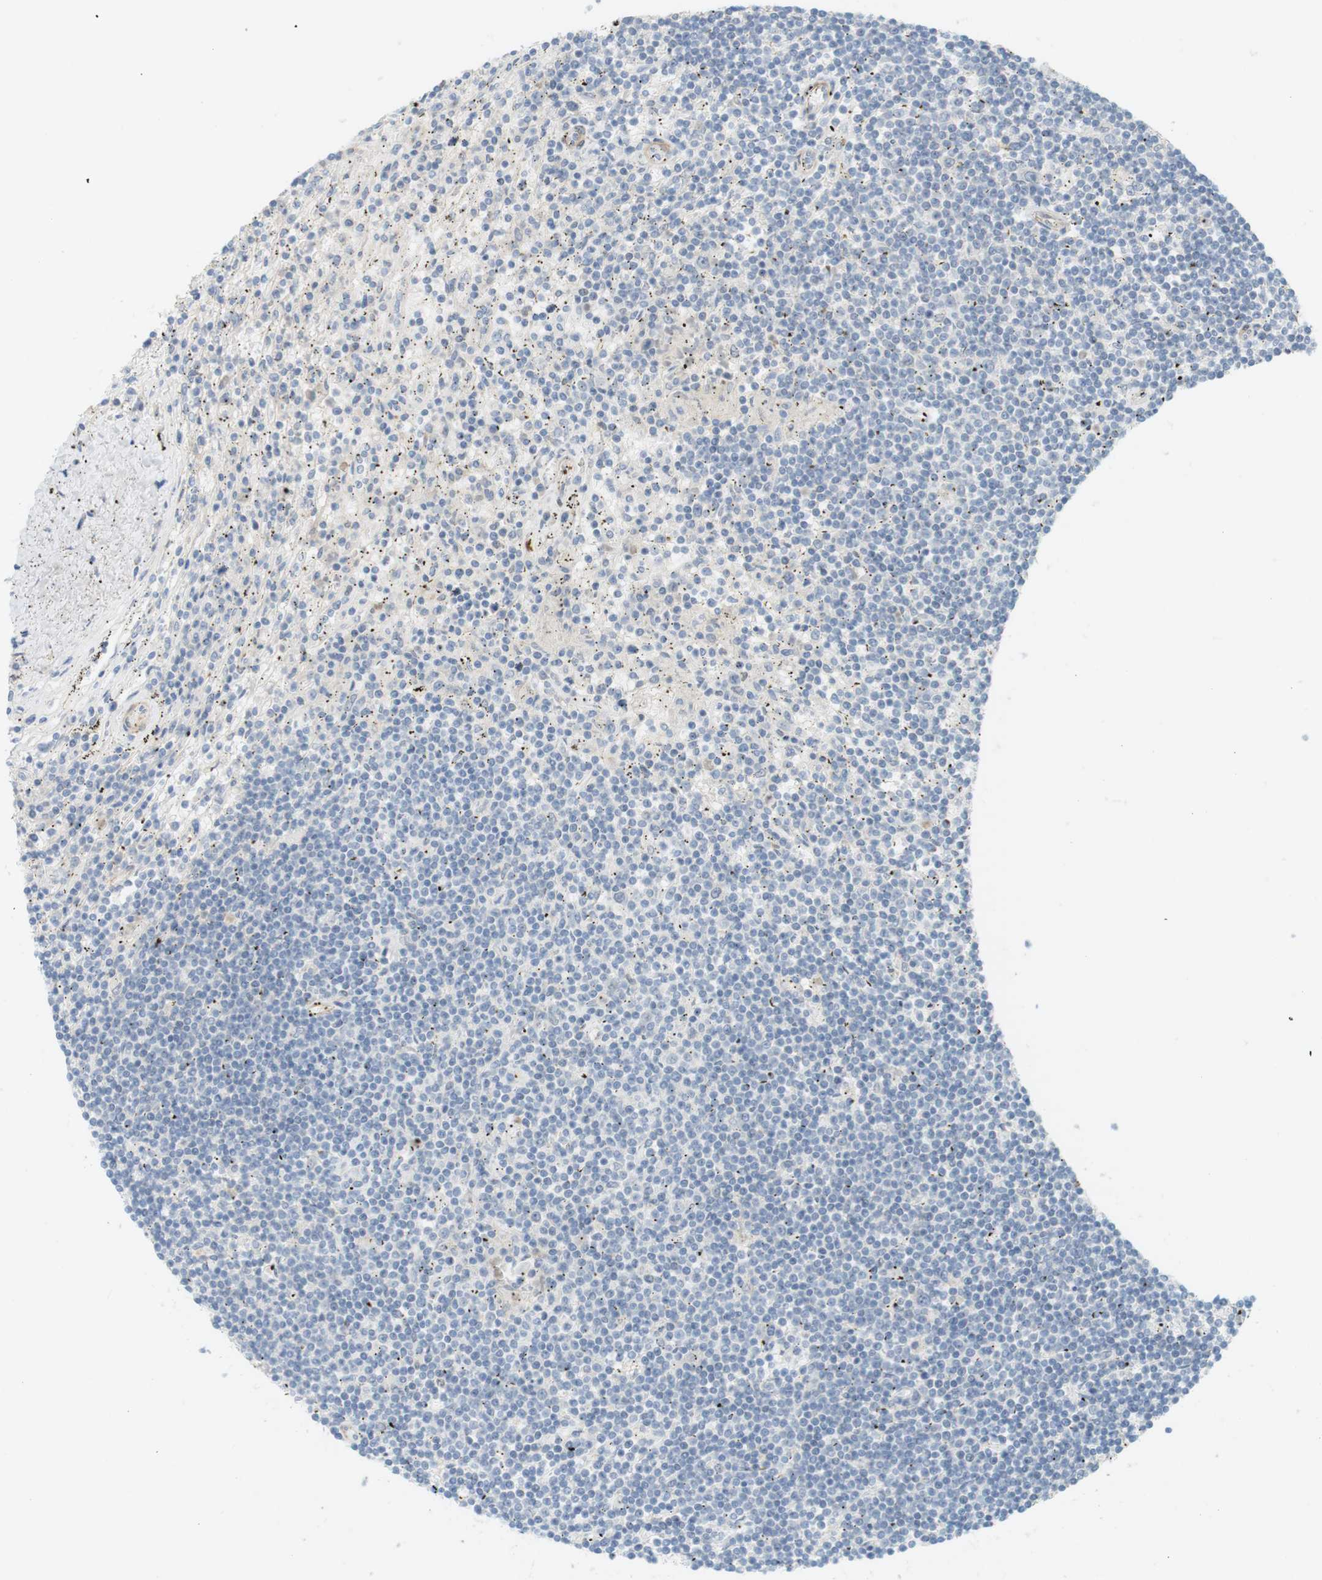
{"staining": {"intensity": "negative", "quantity": "none", "location": "none"}, "tissue": "lymphoma", "cell_type": "Tumor cells", "image_type": "cancer", "snomed": [{"axis": "morphology", "description": "Malignant lymphoma, non-Hodgkin's type, Low grade"}, {"axis": "topography", "description": "Spleen"}], "caption": "IHC of low-grade malignant lymphoma, non-Hodgkin's type demonstrates no expression in tumor cells.", "gene": "PDE3A", "patient": {"sex": "male", "age": 76}}